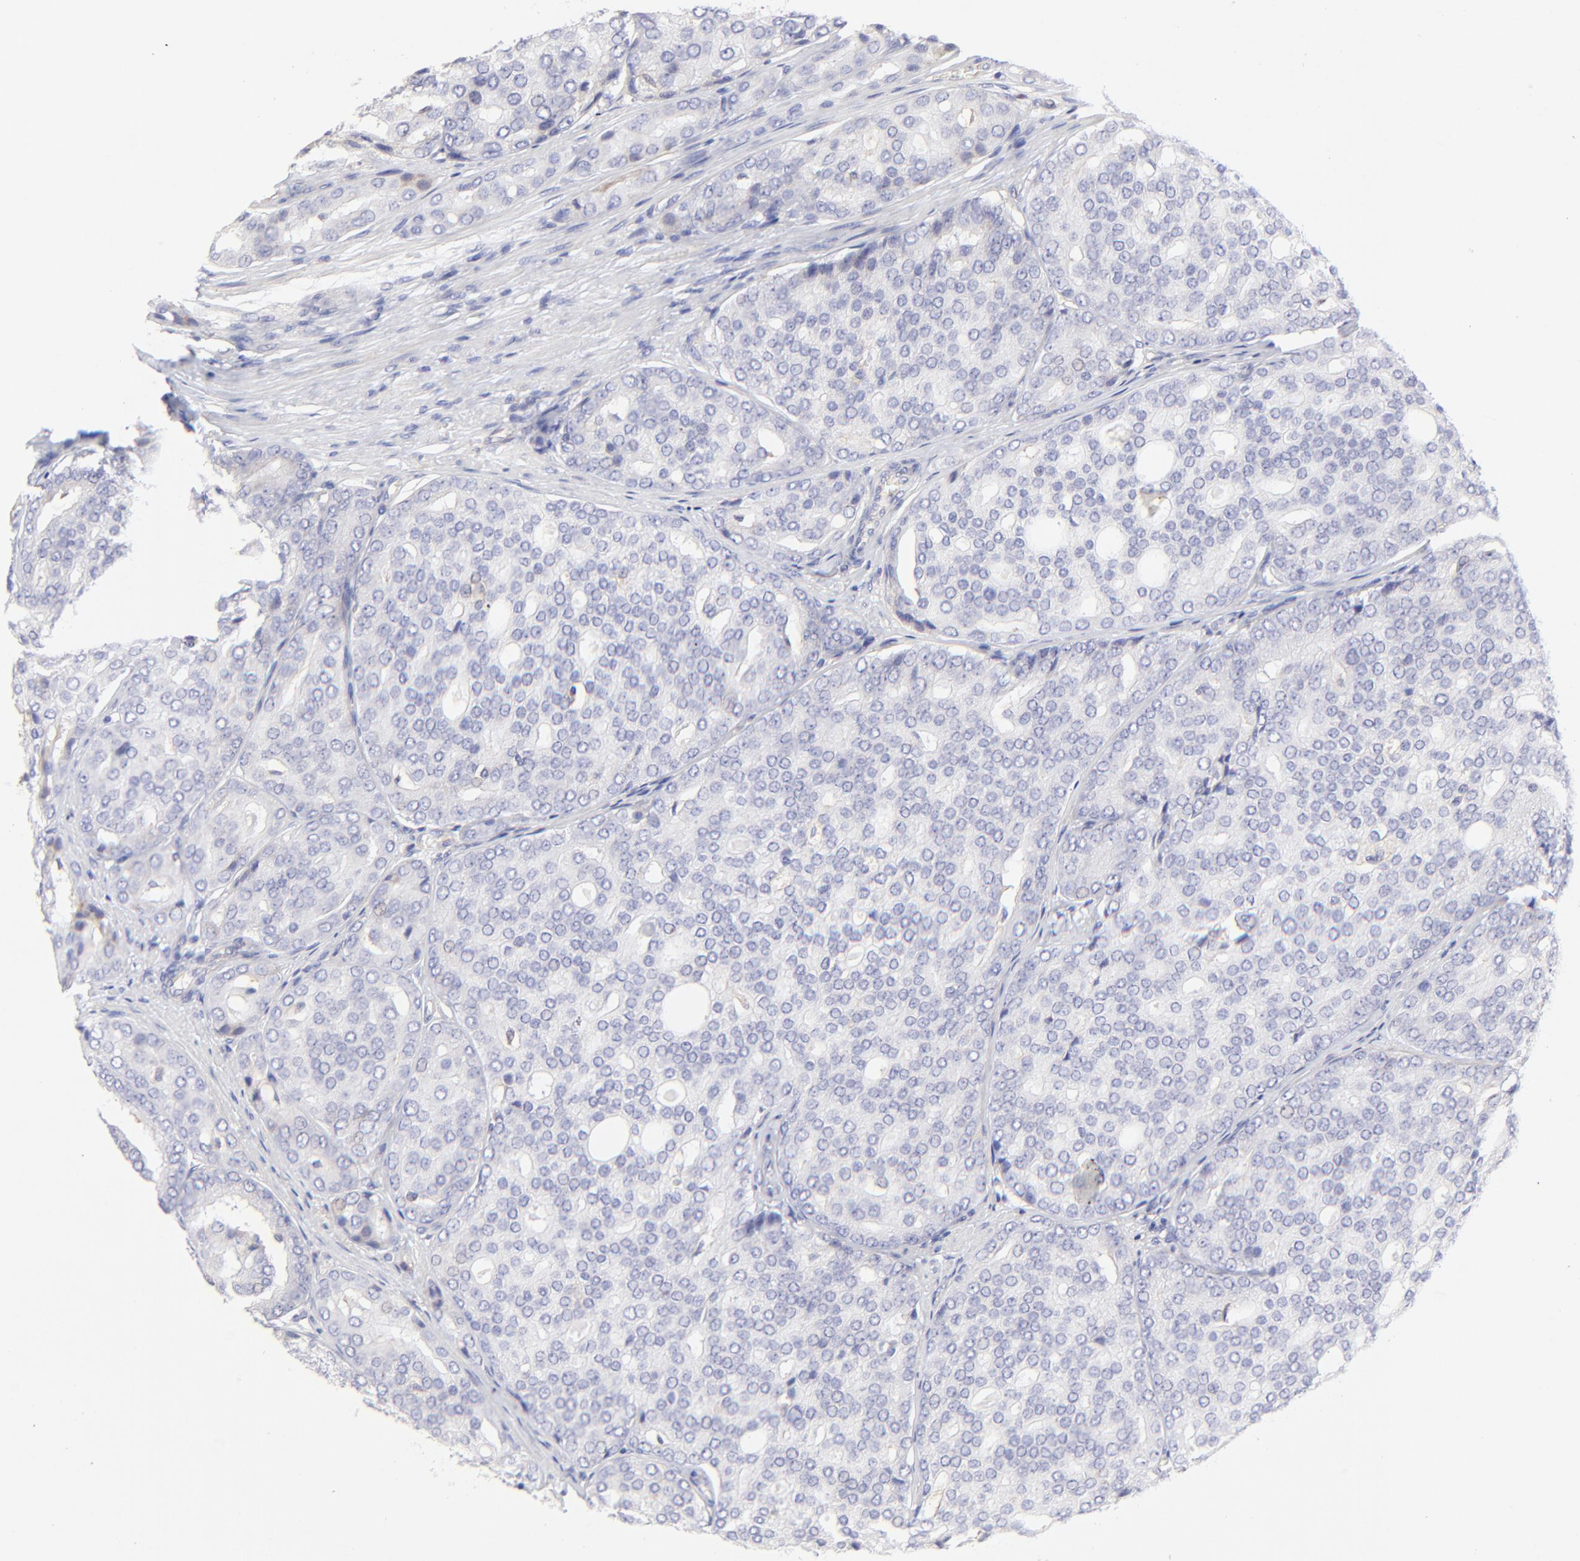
{"staining": {"intensity": "negative", "quantity": "none", "location": "none"}, "tissue": "prostate cancer", "cell_type": "Tumor cells", "image_type": "cancer", "snomed": [{"axis": "morphology", "description": "Adenocarcinoma, High grade"}, {"axis": "topography", "description": "Prostate"}], "caption": "Human adenocarcinoma (high-grade) (prostate) stained for a protein using immunohistochemistry demonstrates no positivity in tumor cells.", "gene": "LHFPL1", "patient": {"sex": "male", "age": 64}}